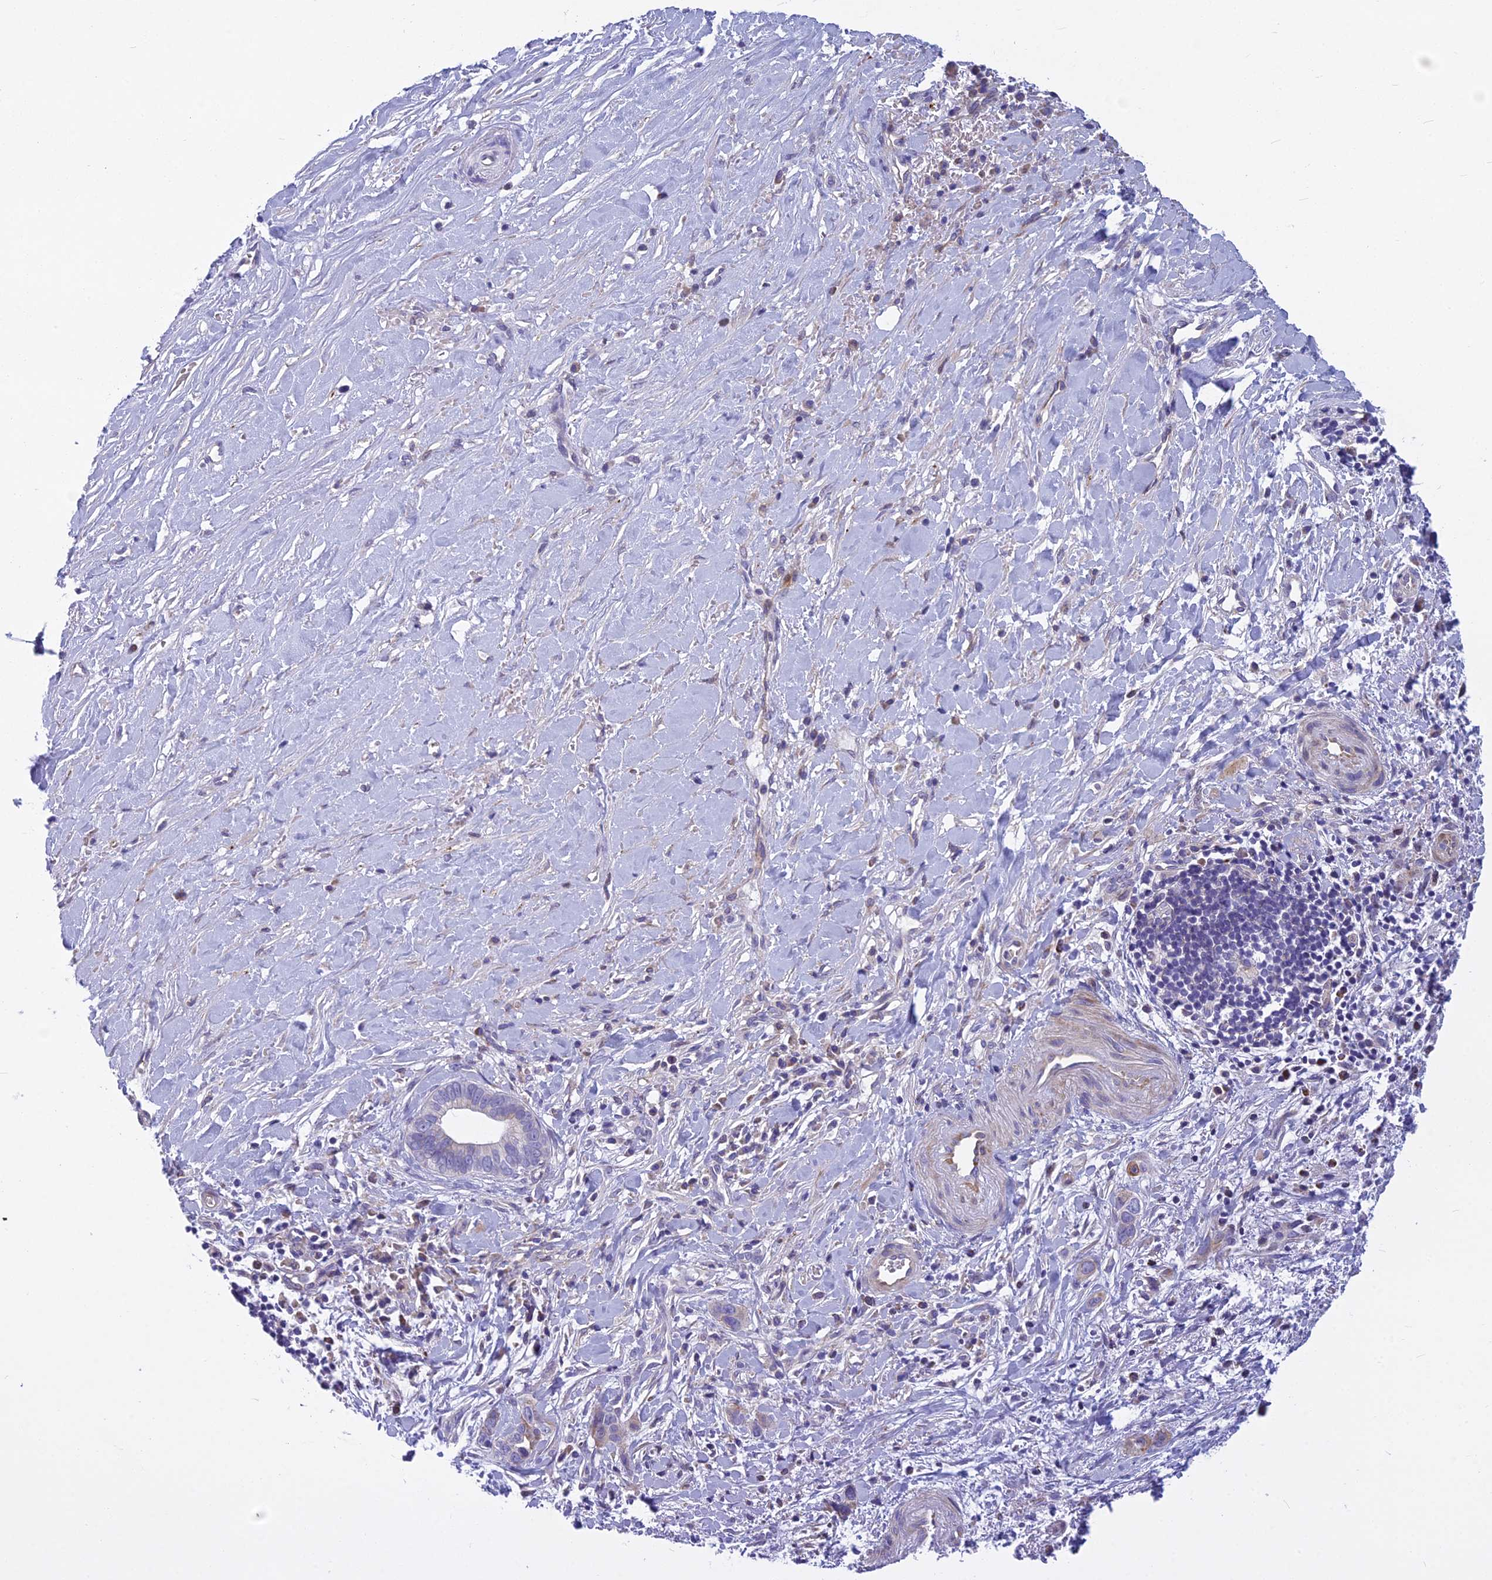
{"staining": {"intensity": "negative", "quantity": "none", "location": "none"}, "tissue": "liver cancer", "cell_type": "Tumor cells", "image_type": "cancer", "snomed": [{"axis": "morphology", "description": "Cholangiocarcinoma"}, {"axis": "topography", "description": "Liver"}], "caption": "An immunohistochemistry histopathology image of liver cancer is shown. There is no staining in tumor cells of liver cancer. (Immunohistochemistry, brightfield microscopy, high magnification).", "gene": "PCDHB14", "patient": {"sex": "female", "age": 79}}